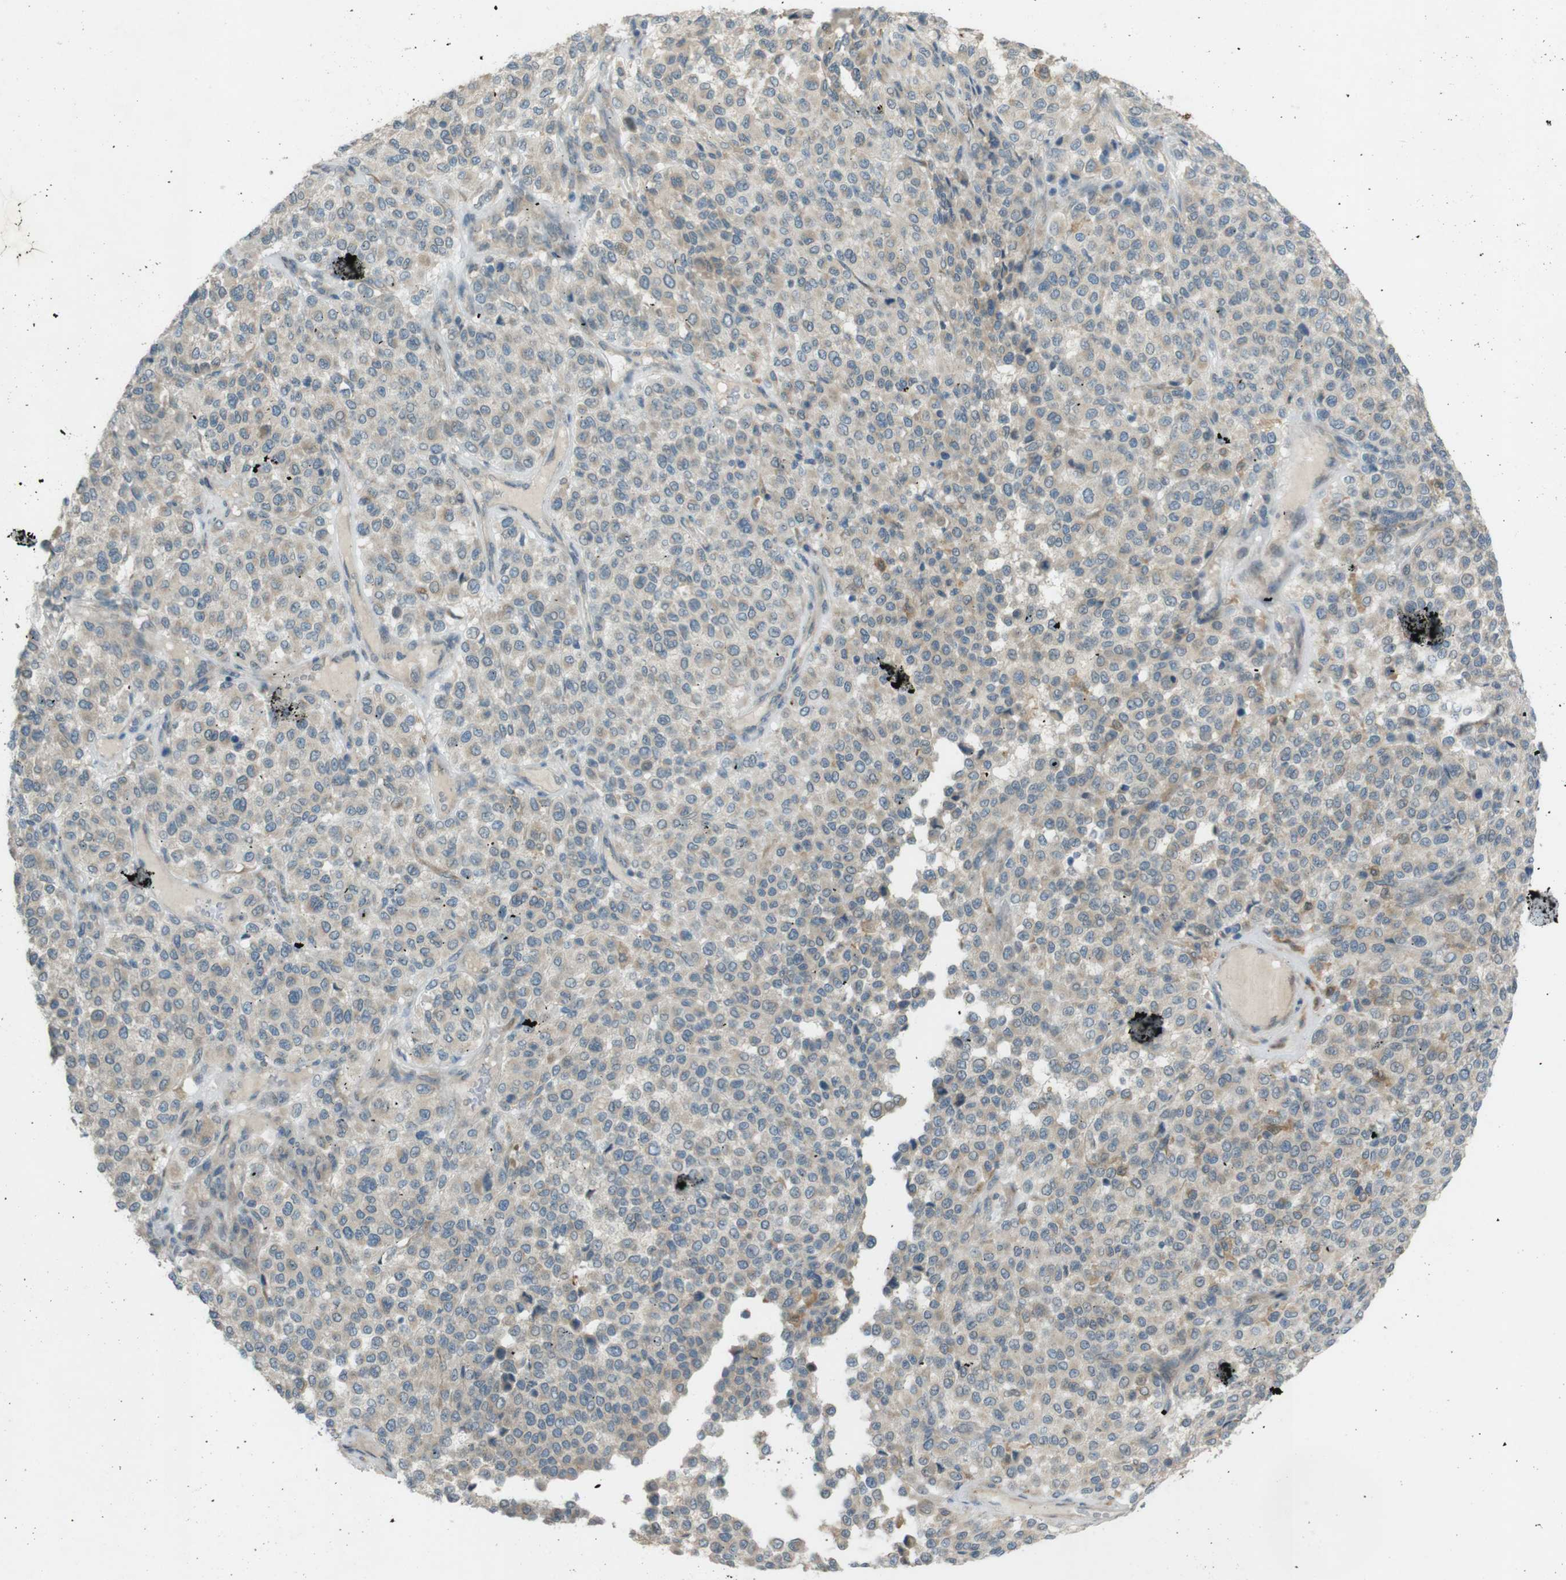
{"staining": {"intensity": "weak", "quantity": "<25%", "location": "cytoplasmic/membranous"}, "tissue": "melanoma", "cell_type": "Tumor cells", "image_type": "cancer", "snomed": [{"axis": "morphology", "description": "Malignant melanoma, Metastatic site"}, {"axis": "topography", "description": "Pancreas"}], "caption": "Tumor cells show no significant positivity in malignant melanoma (metastatic site). (DAB immunohistochemistry visualized using brightfield microscopy, high magnification).", "gene": "TMEM41B", "patient": {"sex": "female", "age": 30}}